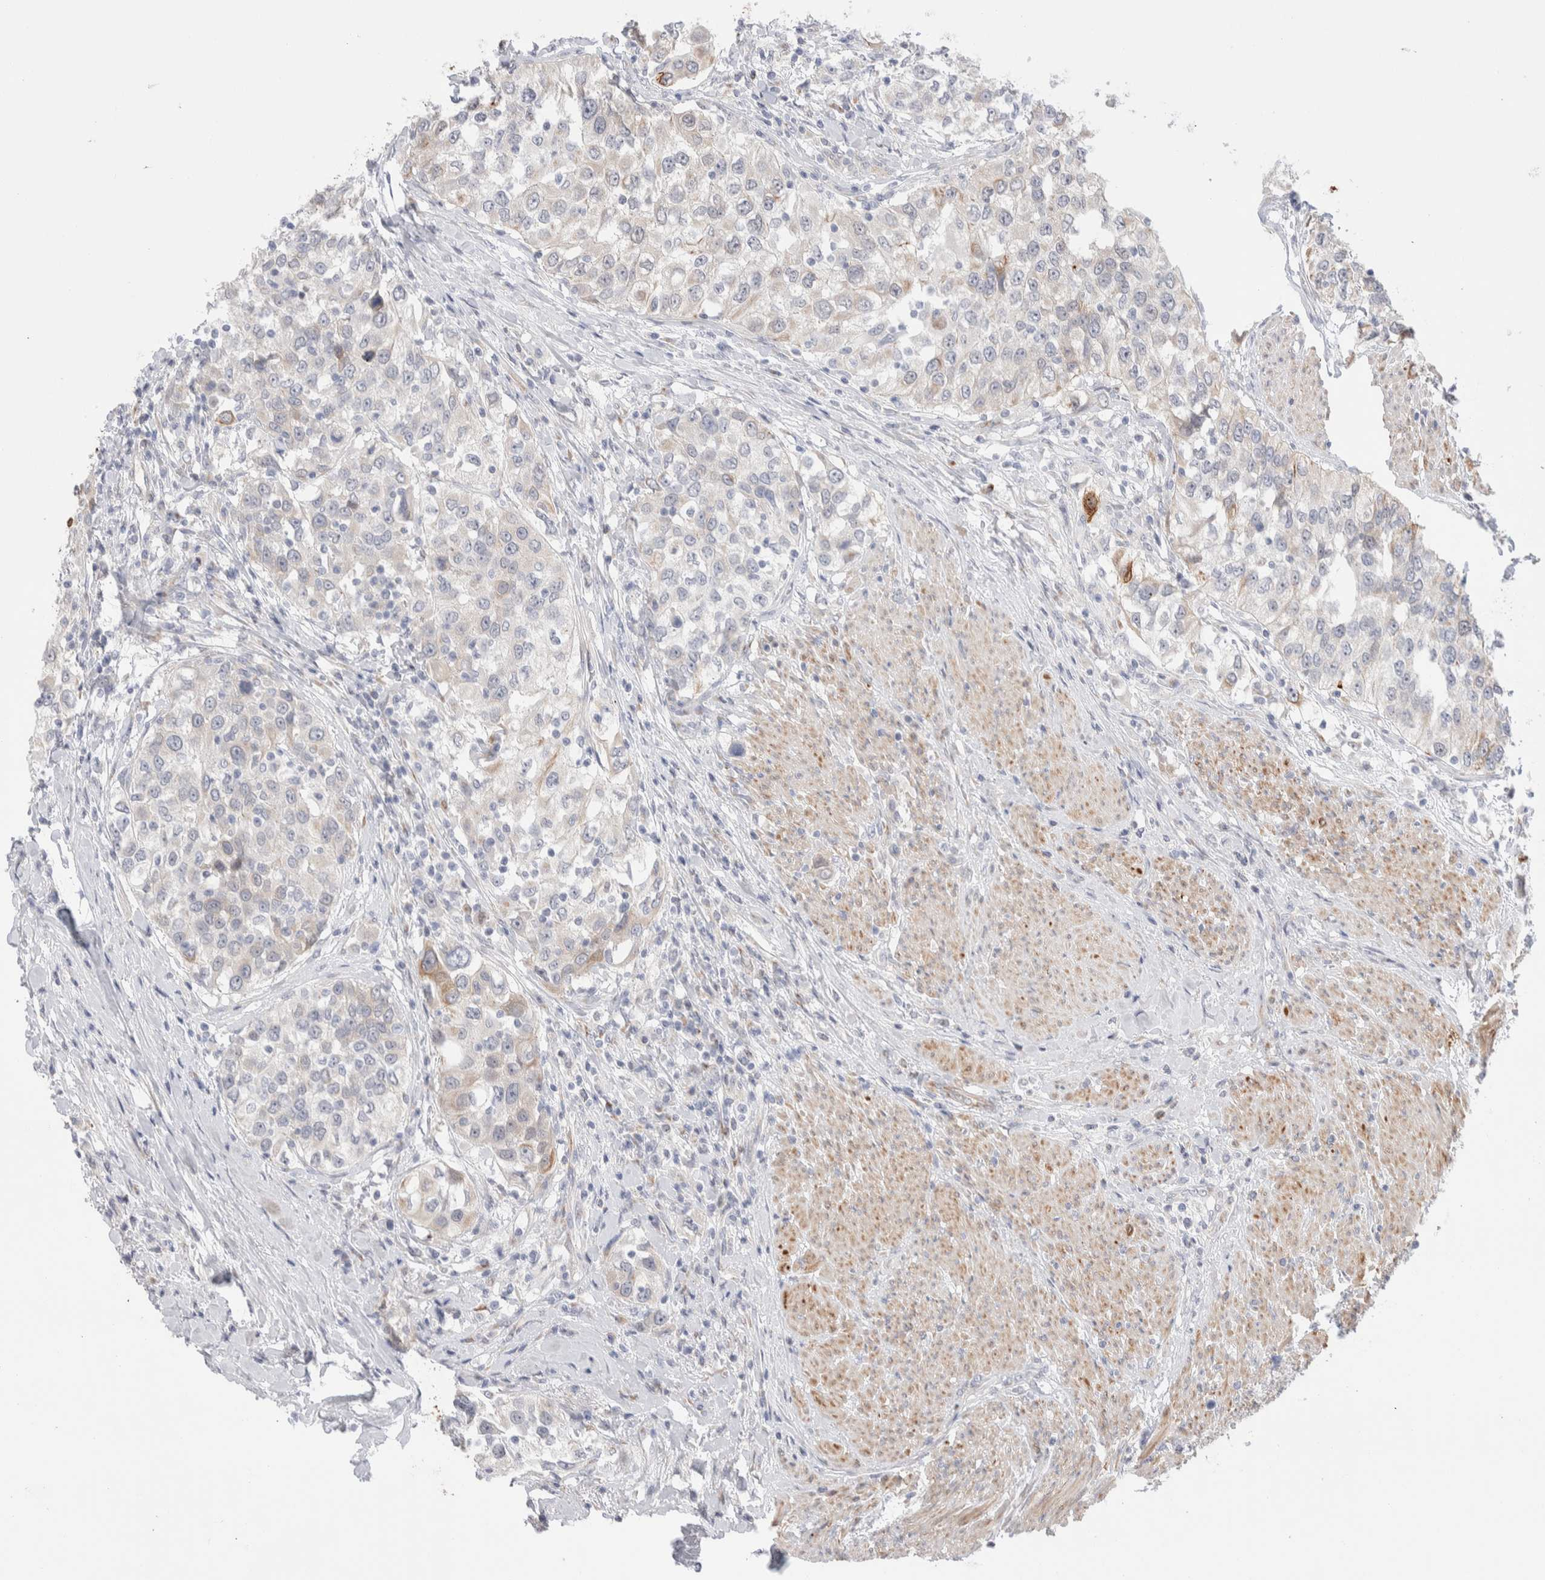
{"staining": {"intensity": "moderate", "quantity": "<25%", "location": "cytoplasmic/membranous"}, "tissue": "urothelial cancer", "cell_type": "Tumor cells", "image_type": "cancer", "snomed": [{"axis": "morphology", "description": "Urothelial carcinoma, High grade"}, {"axis": "topography", "description": "Urinary bladder"}], "caption": "A low amount of moderate cytoplasmic/membranous expression is seen in approximately <25% of tumor cells in urothelial carcinoma (high-grade) tissue.", "gene": "C1orf112", "patient": {"sex": "female", "age": 80}}